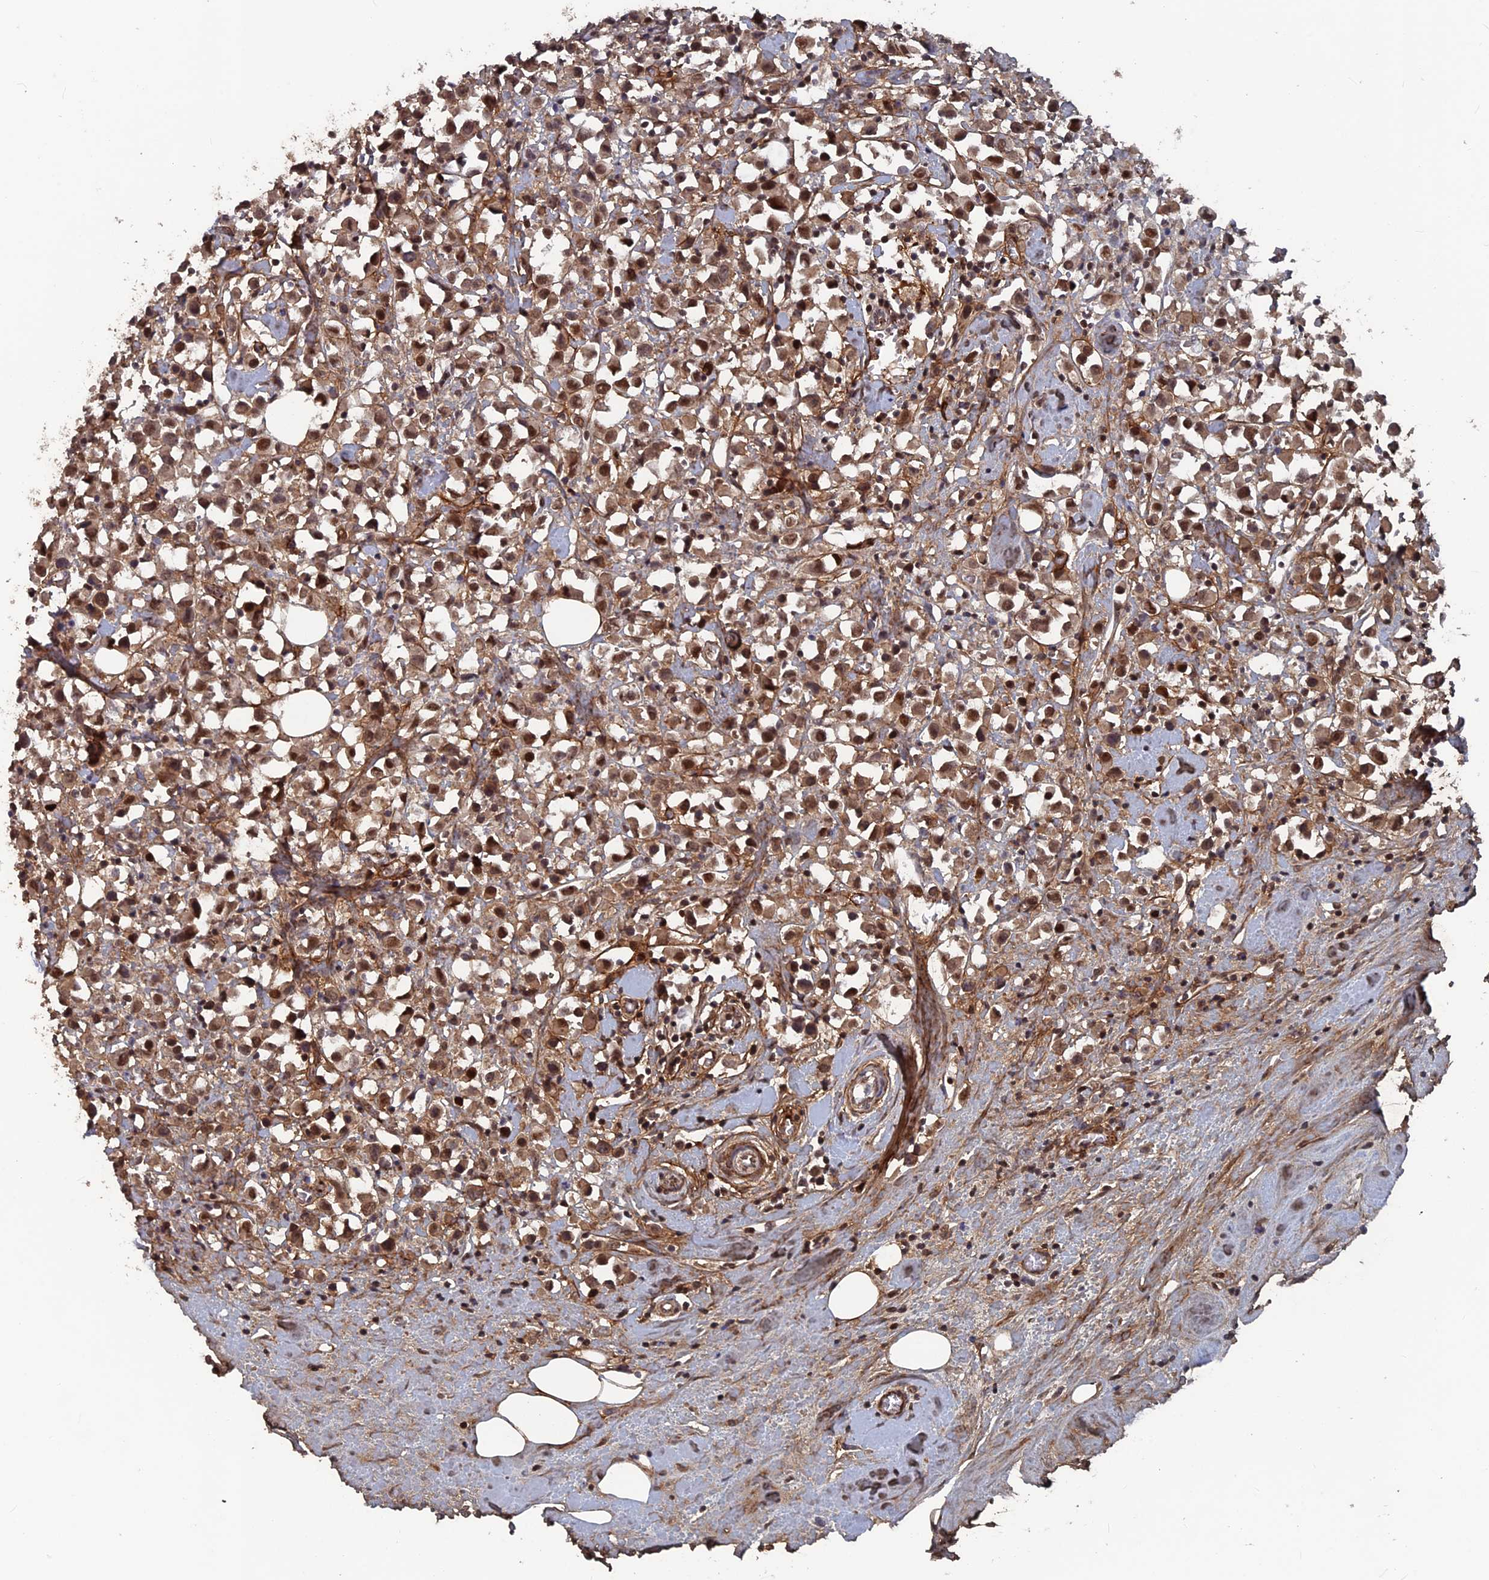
{"staining": {"intensity": "strong", "quantity": ">75%", "location": "cytoplasmic/membranous,nuclear"}, "tissue": "breast cancer", "cell_type": "Tumor cells", "image_type": "cancer", "snomed": [{"axis": "morphology", "description": "Duct carcinoma"}, {"axis": "topography", "description": "Breast"}], "caption": "Immunohistochemical staining of human infiltrating ductal carcinoma (breast) shows high levels of strong cytoplasmic/membranous and nuclear protein positivity in approximately >75% of tumor cells.", "gene": "SH3D21", "patient": {"sex": "female", "age": 61}}